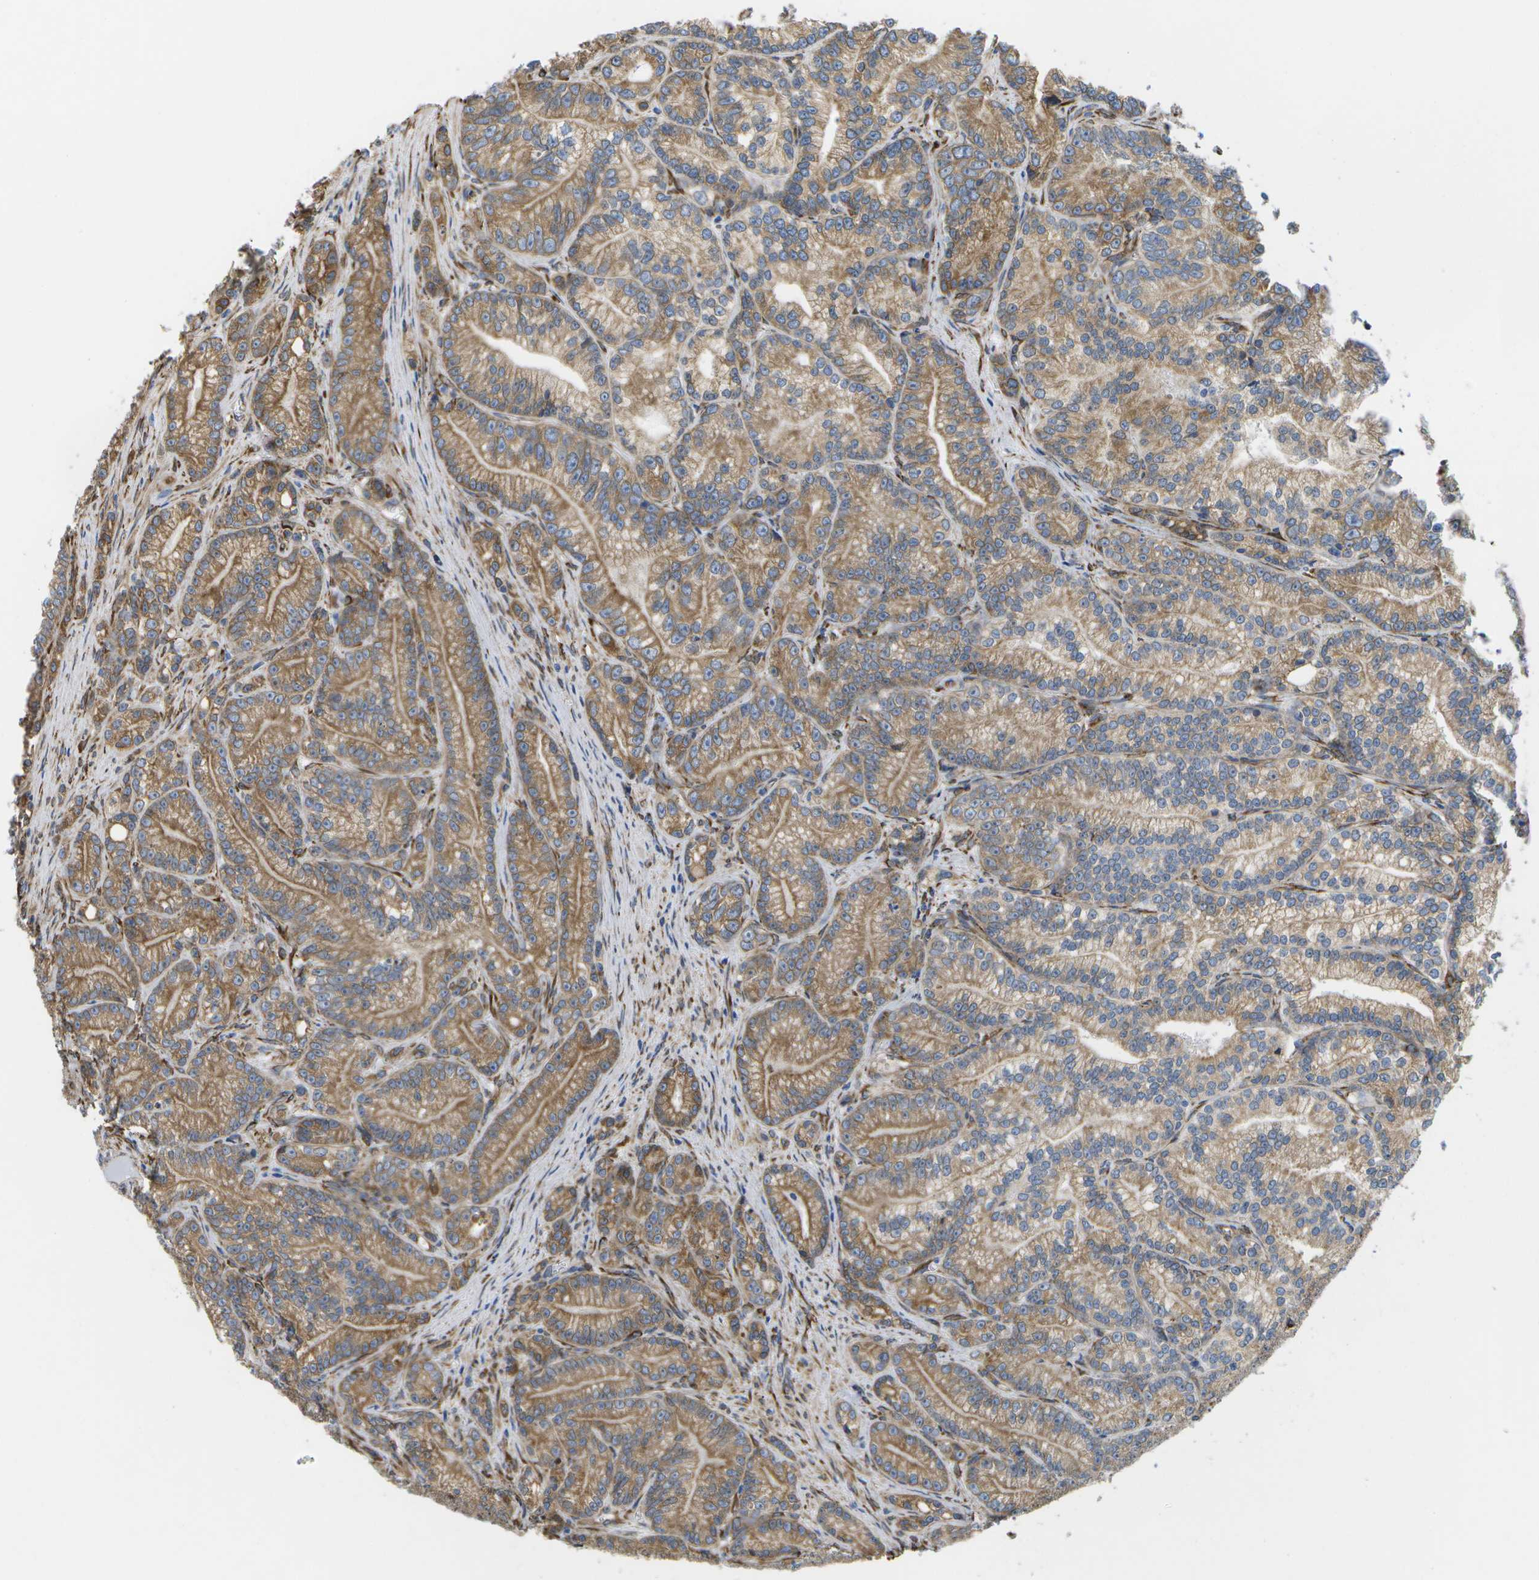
{"staining": {"intensity": "moderate", "quantity": ">75%", "location": "cytoplasmic/membranous"}, "tissue": "prostate cancer", "cell_type": "Tumor cells", "image_type": "cancer", "snomed": [{"axis": "morphology", "description": "Adenocarcinoma, Low grade"}, {"axis": "topography", "description": "Prostate"}], "caption": "This is an image of immunohistochemistry staining of prostate adenocarcinoma (low-grade), which shows moderate staining in the cytoplasmic/membranous of tumor cells.", "gene": "ZDHHC17", "patient": {"sex": "male", "age": 89}}